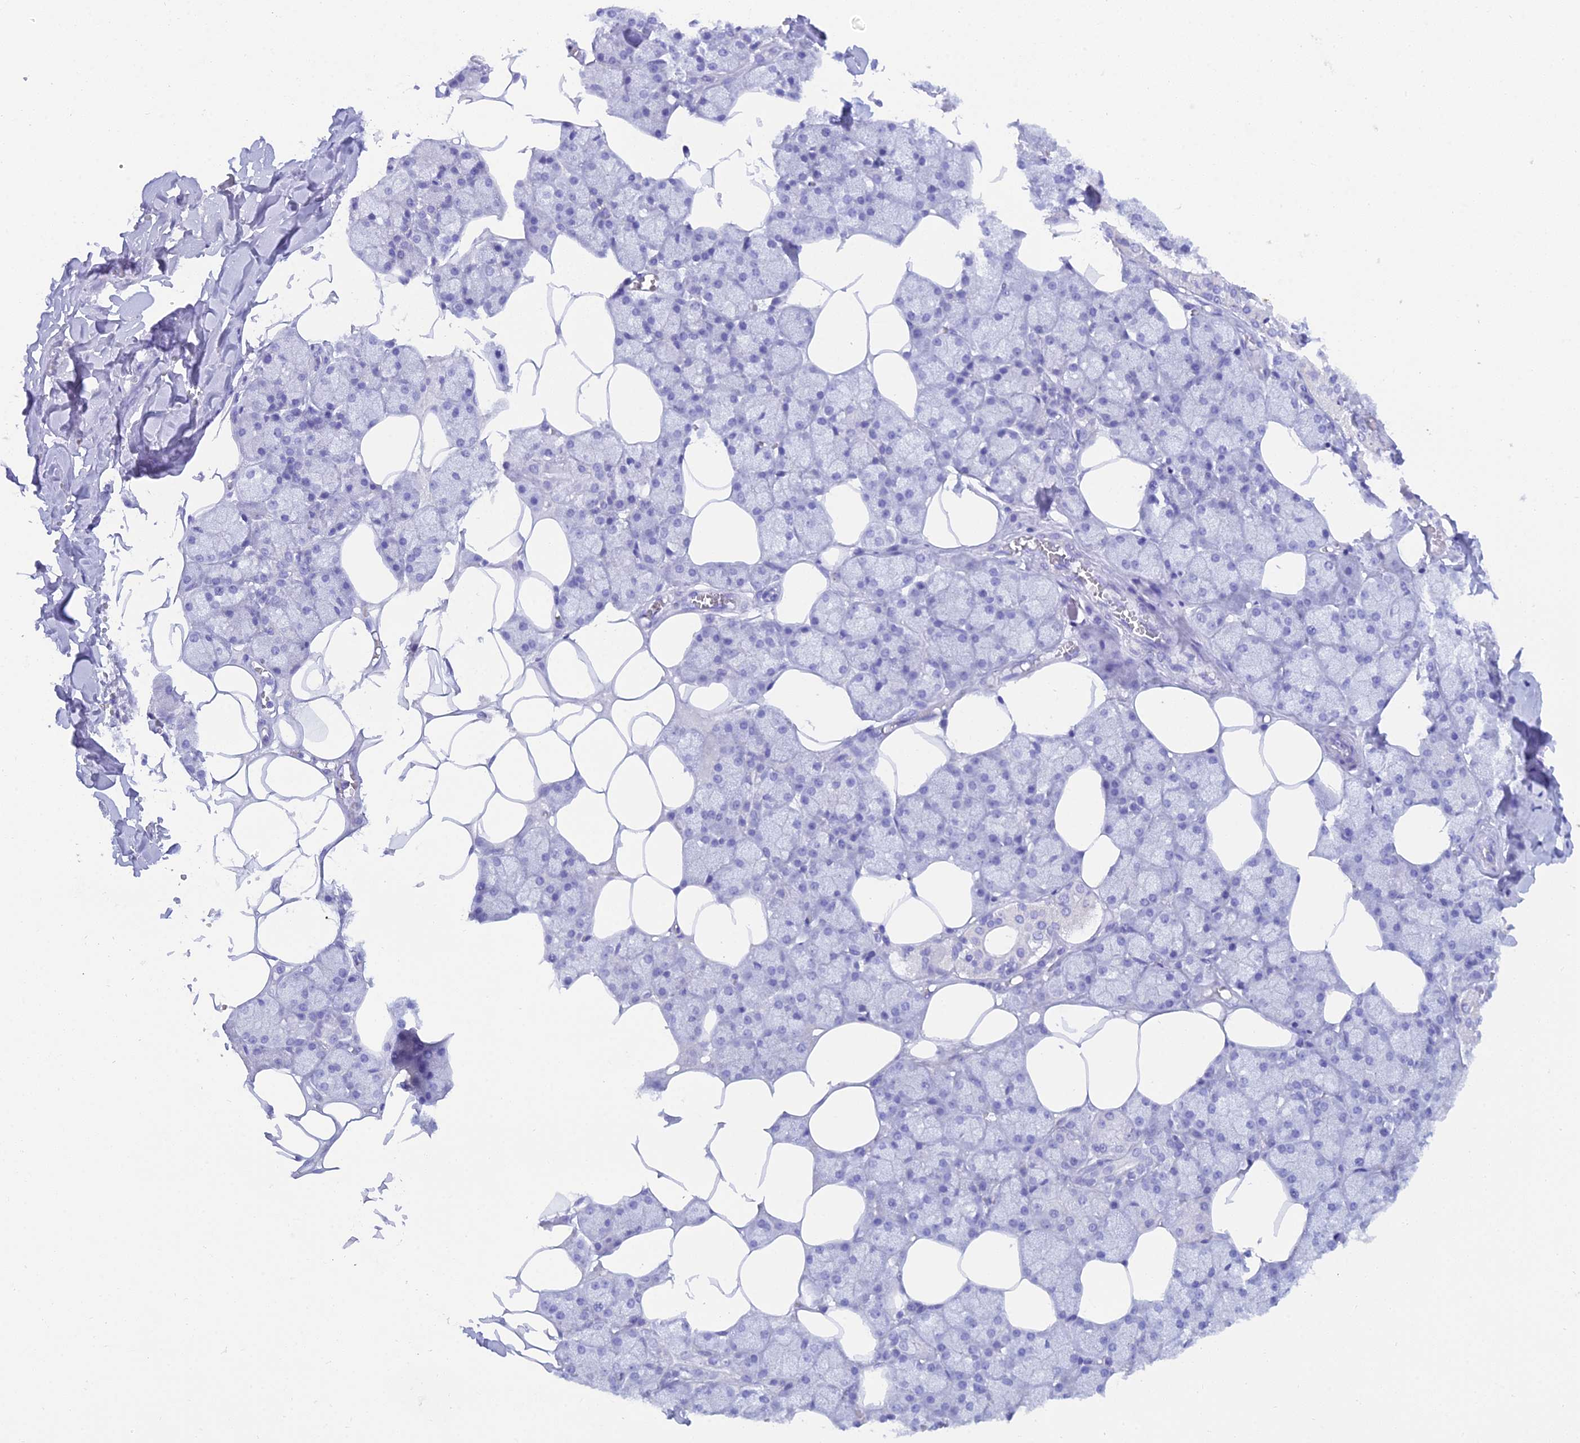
{"staining": {"intensity": "negative", "quantity": "none", "location": "none"}, "tissue": "salivary gland", "cell_type": "Glandular cells", "image_type": "normal", "snomed": [{"axis": "morphology", "description": "Normal tissue, NOS"}, {"axis": "topography", "description": "Salivary gland"}], "caption": "Salivary gland stained for a protein using IHC reveals no expression glandular cells.", "gene": "REG1A", "patient": {"sex": "male", "age": 62}}